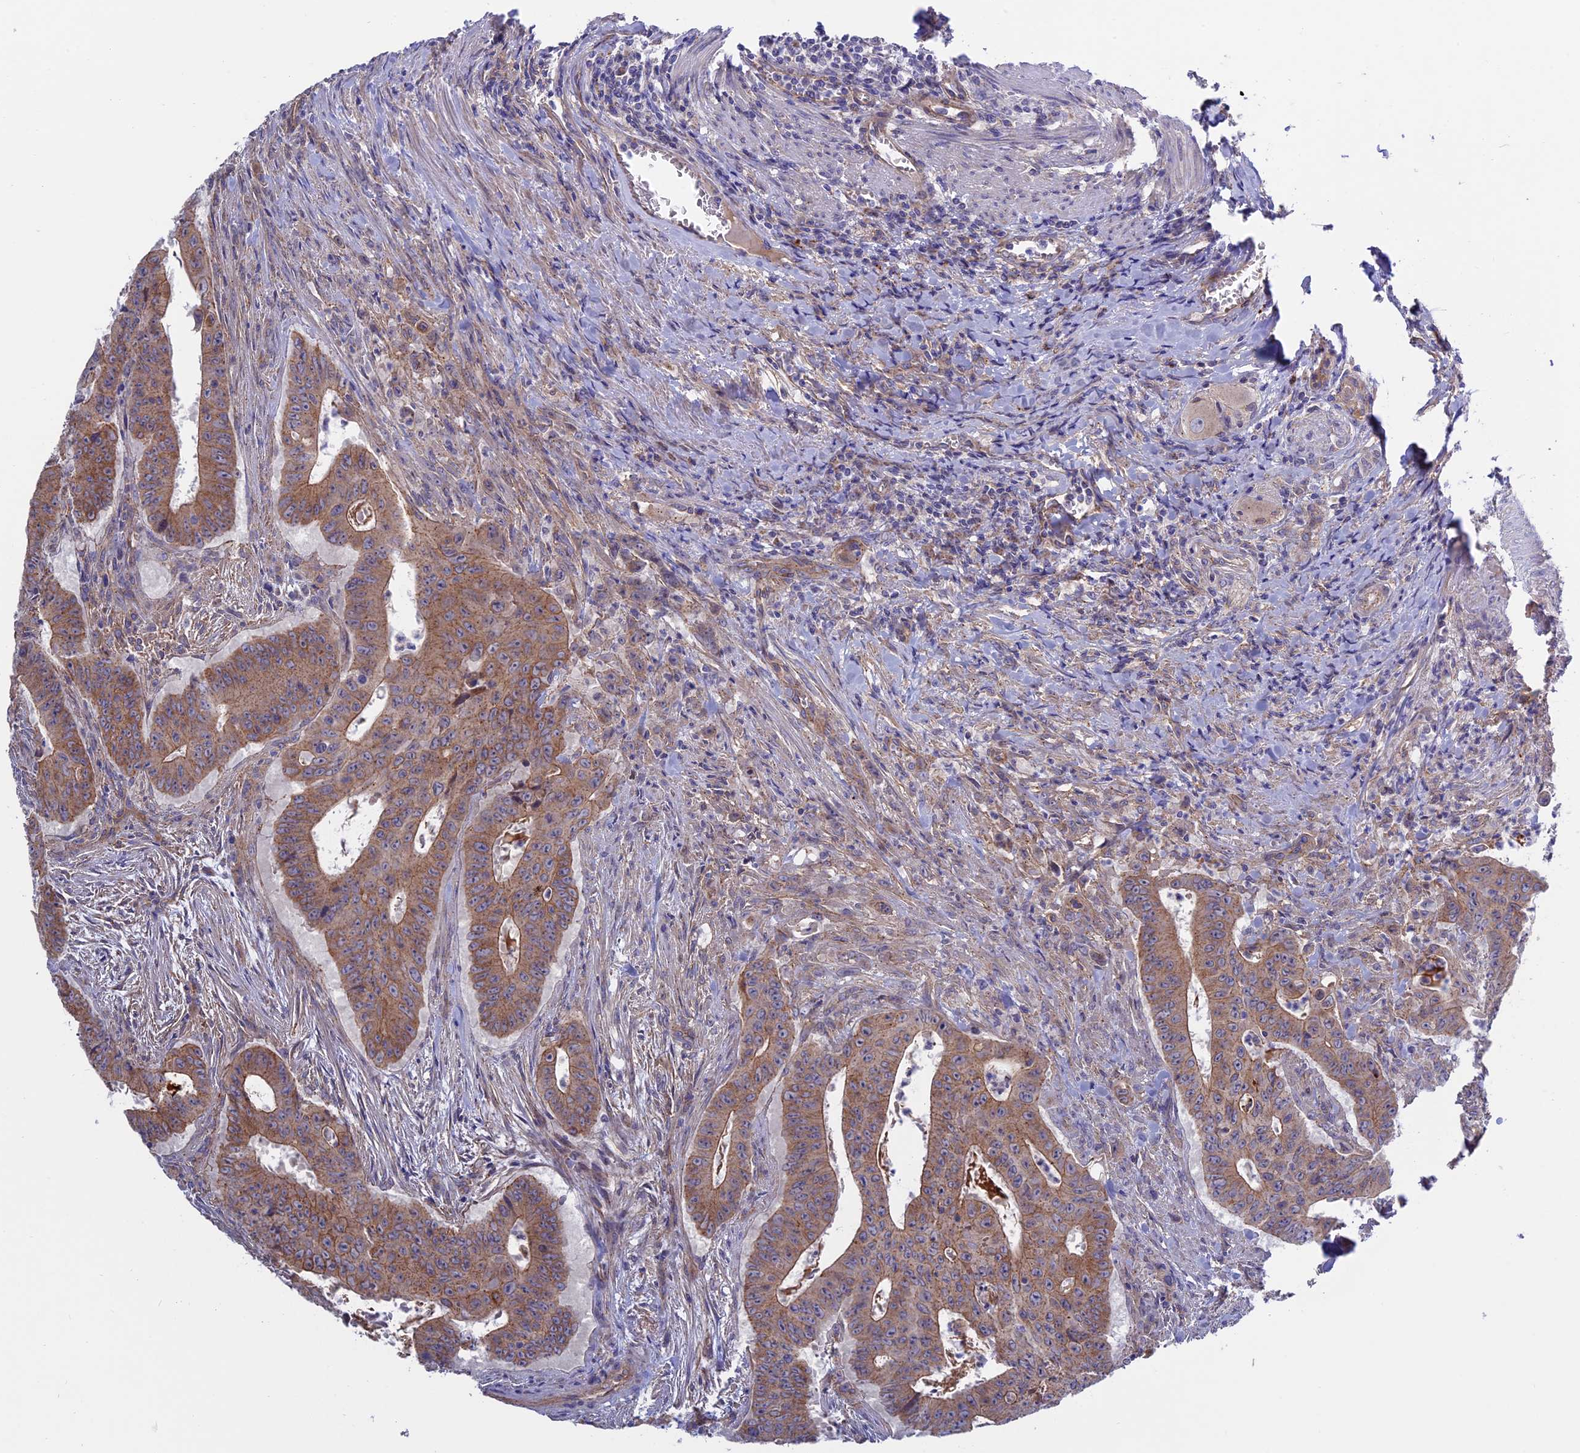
{"staining": {"intensity": "moderate", "quantity": ">75%", "location": "cytoplasmic/membranous"}, "tissue": "colorectal cancer", "cell_type": "Tumor cells", "image_type": "cancer", "snomed": [{"axis": "morphology", "description": "Adenocarcinoma, NOS"}, {"axis": "topography", "description": "Rectum"}], "caption": "DAB (3,3'-diaminobenzidine) immunohistochemical staining of human colorectal cancer reveals moderate cytoplasmic/membranous protein expression in about >75% of tumor cells.", "gene": "ETFDH", "patient": {"sex": "female", "age": 75}}